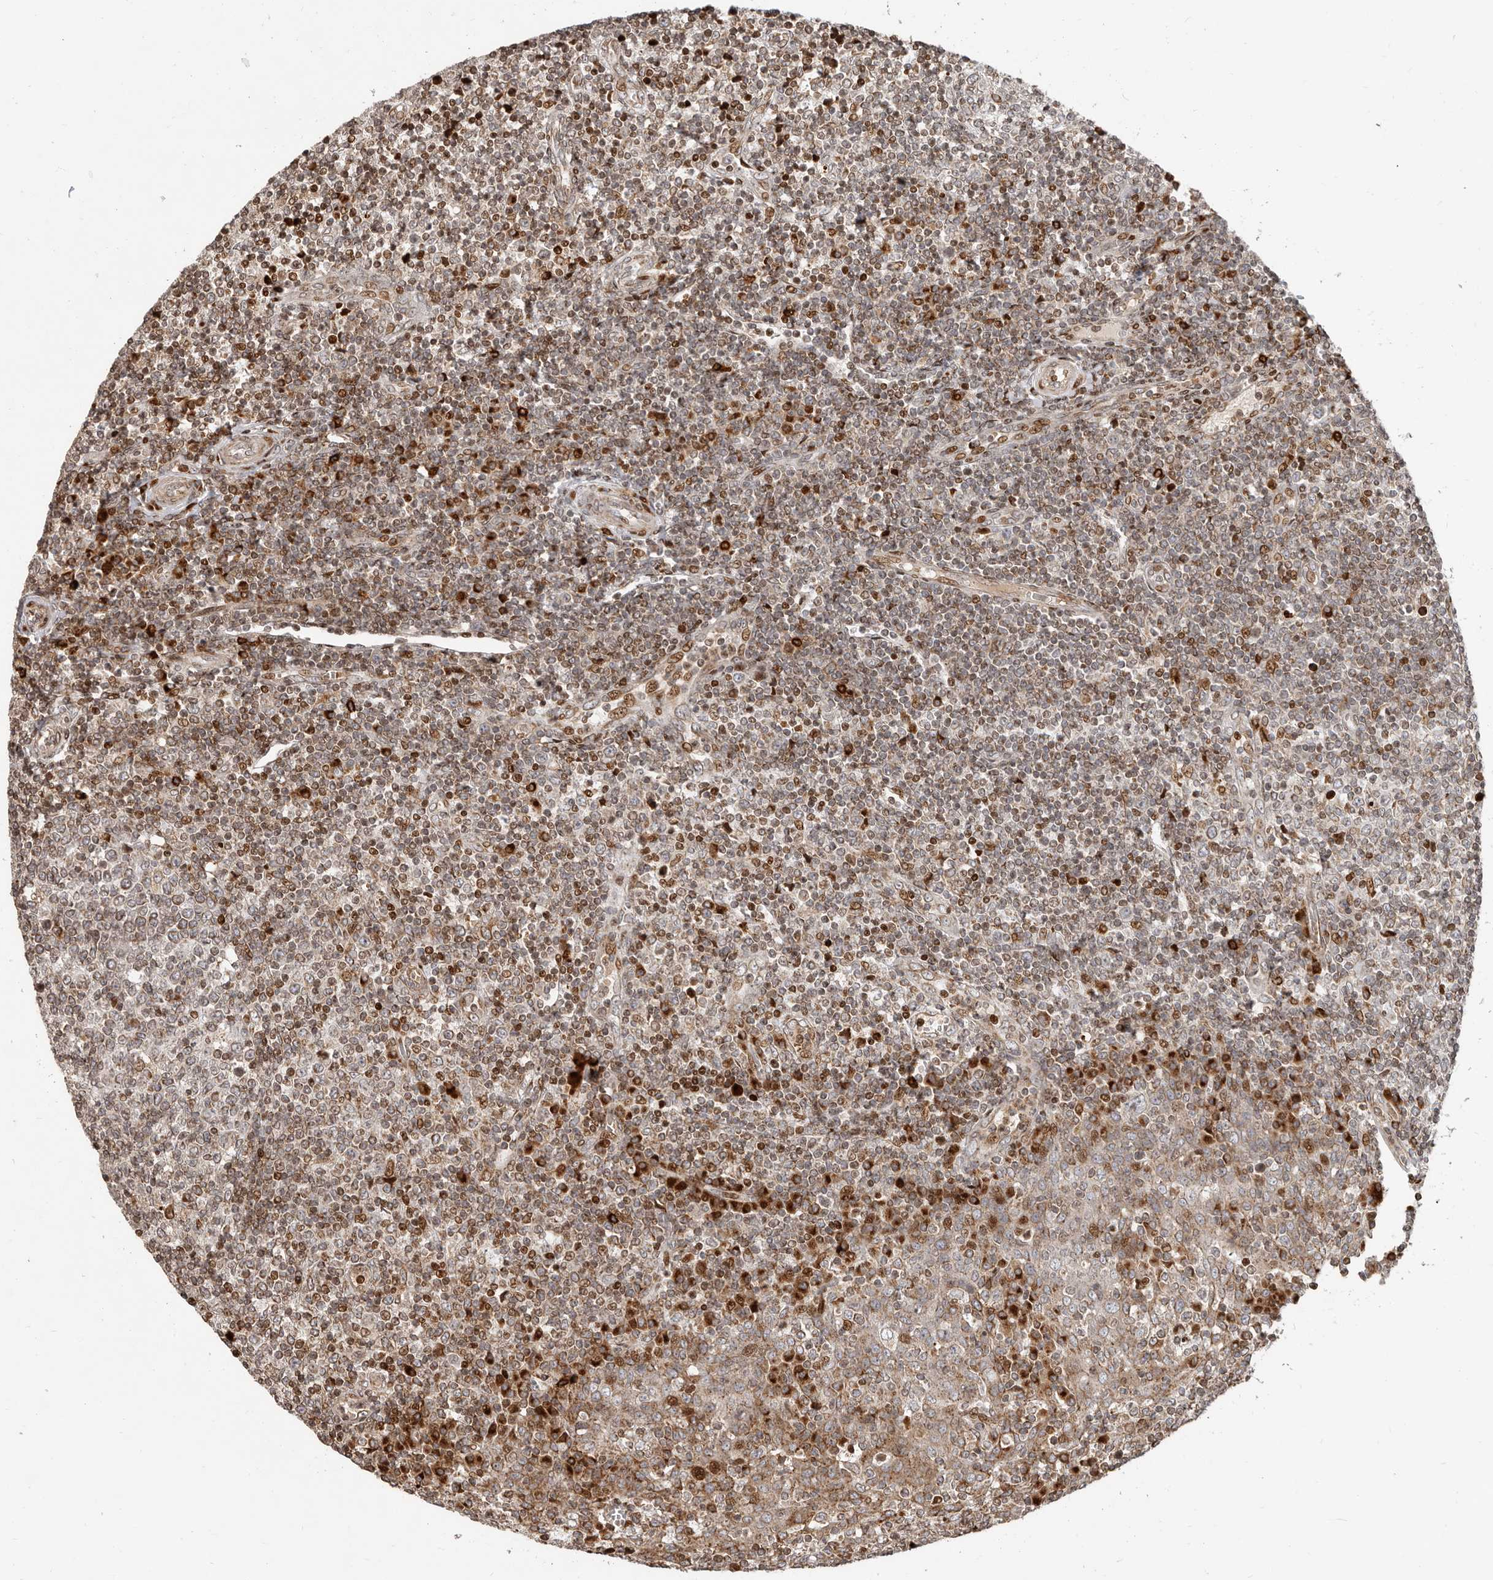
{"staining": {"intensity": "moderate", "quantity": "25%-75%", "location": "cytoplasmic/membranous"}, "tissue": "tonsil", "cell_type": "Germinal center cells", "image_type": "normal", "snomed": [{"axis": "morphology", "description": "Normal tissue, NOS"}, {"axis": "topography", "description": "Tonsil"}], "caption": "Germinal center cells reveal medium levels of moderate cytoplasmic/membranous staining in about 25%-75% of cells in benign tonsil.", "gene": "TRIM4", "patient": {"sex": "female", "age": 19}}